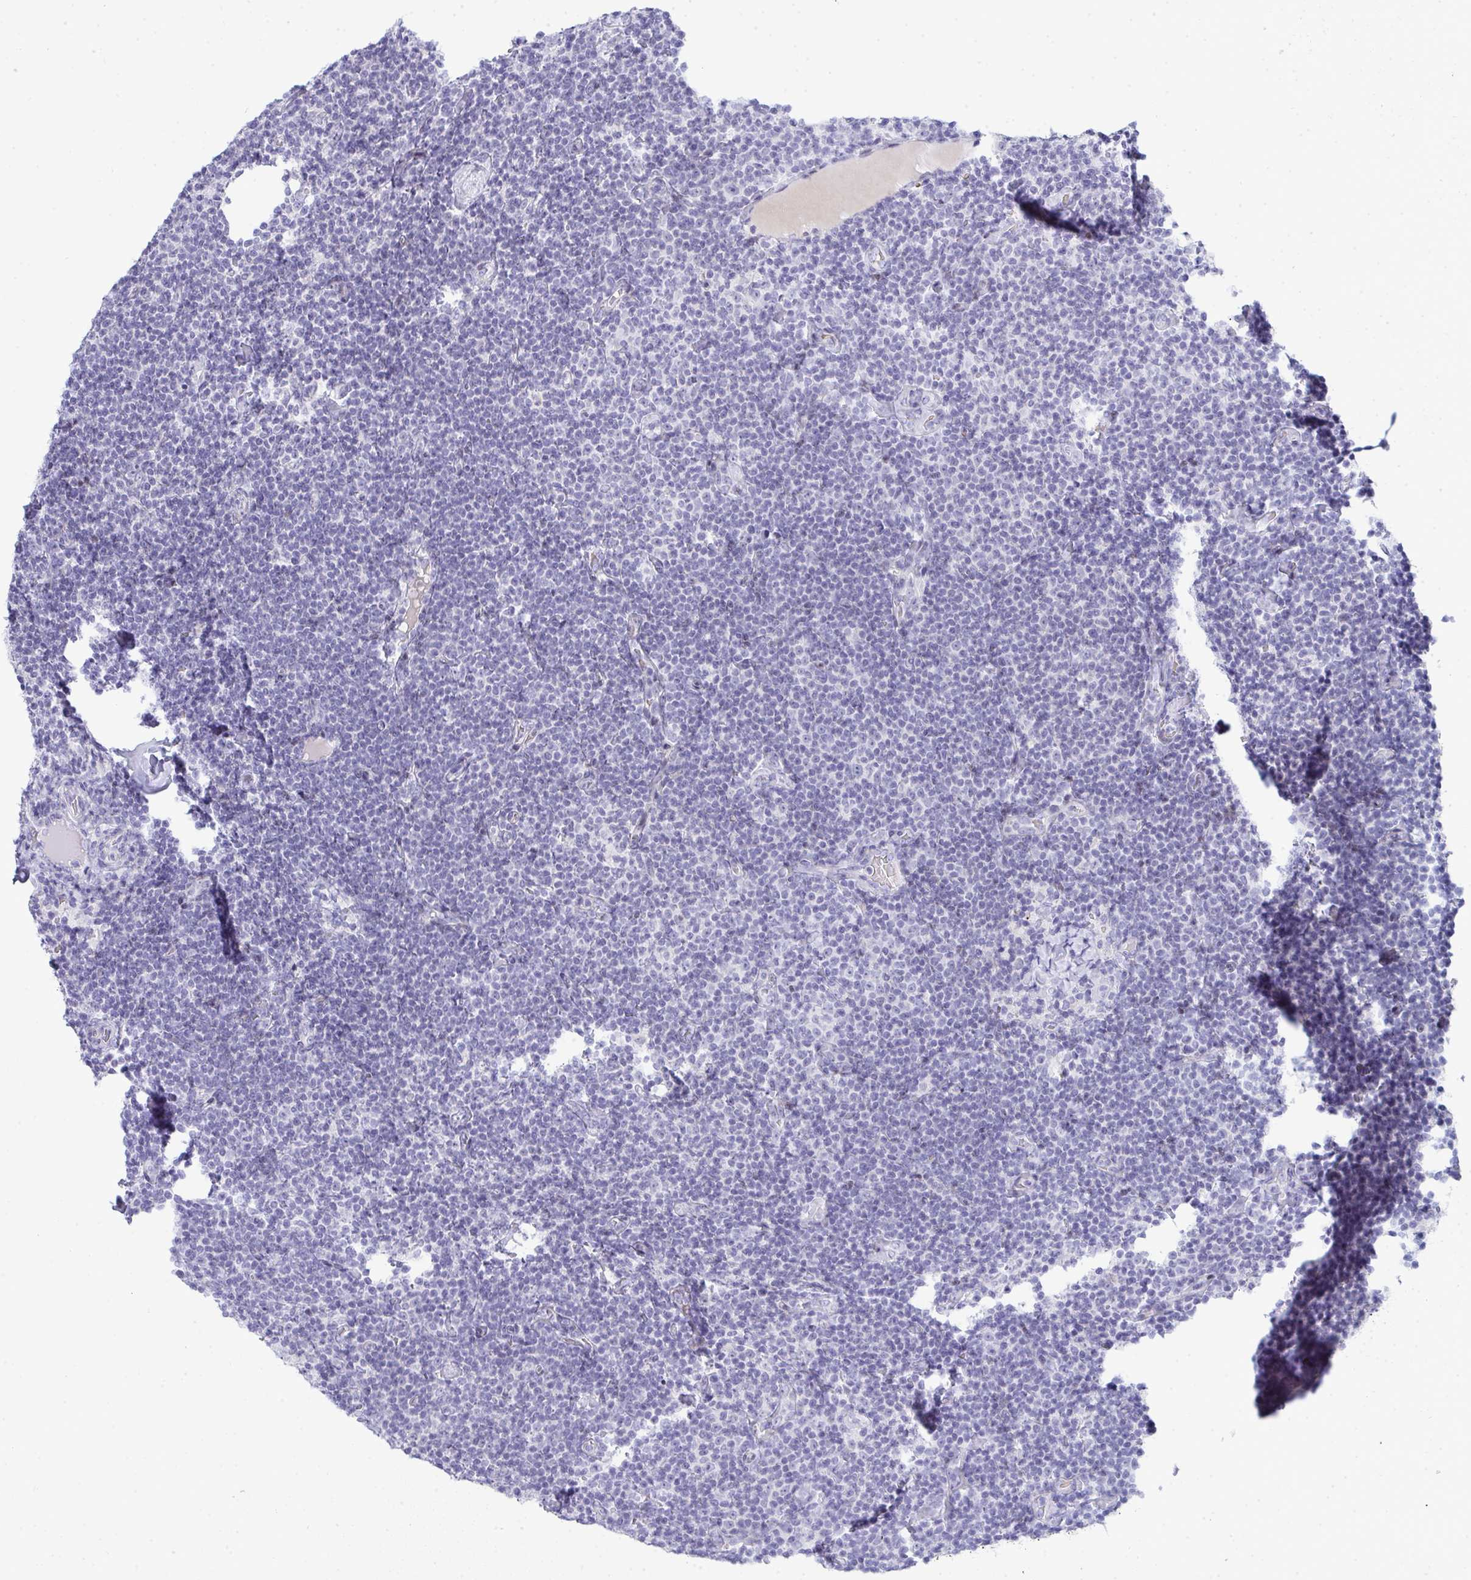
{"staining": {"intensity": "negative", "quantity": "none", "location": "none"}, "tissue": "lymphoma", "cell_type": "Tumor cells", "image_type": "cancer", "snomed": [{"axis": "morphology", "description": "Malignant lymphoma, non-Hodgkin's type, Low grade"}, {"axis": "topography", "description": "Lymph node"}], "caption": "The micrograph demonstrates no staining of tumor cells in lymphoma.", "gene": "ZNF182", "patient": {"sex": "male", "age": 81}}